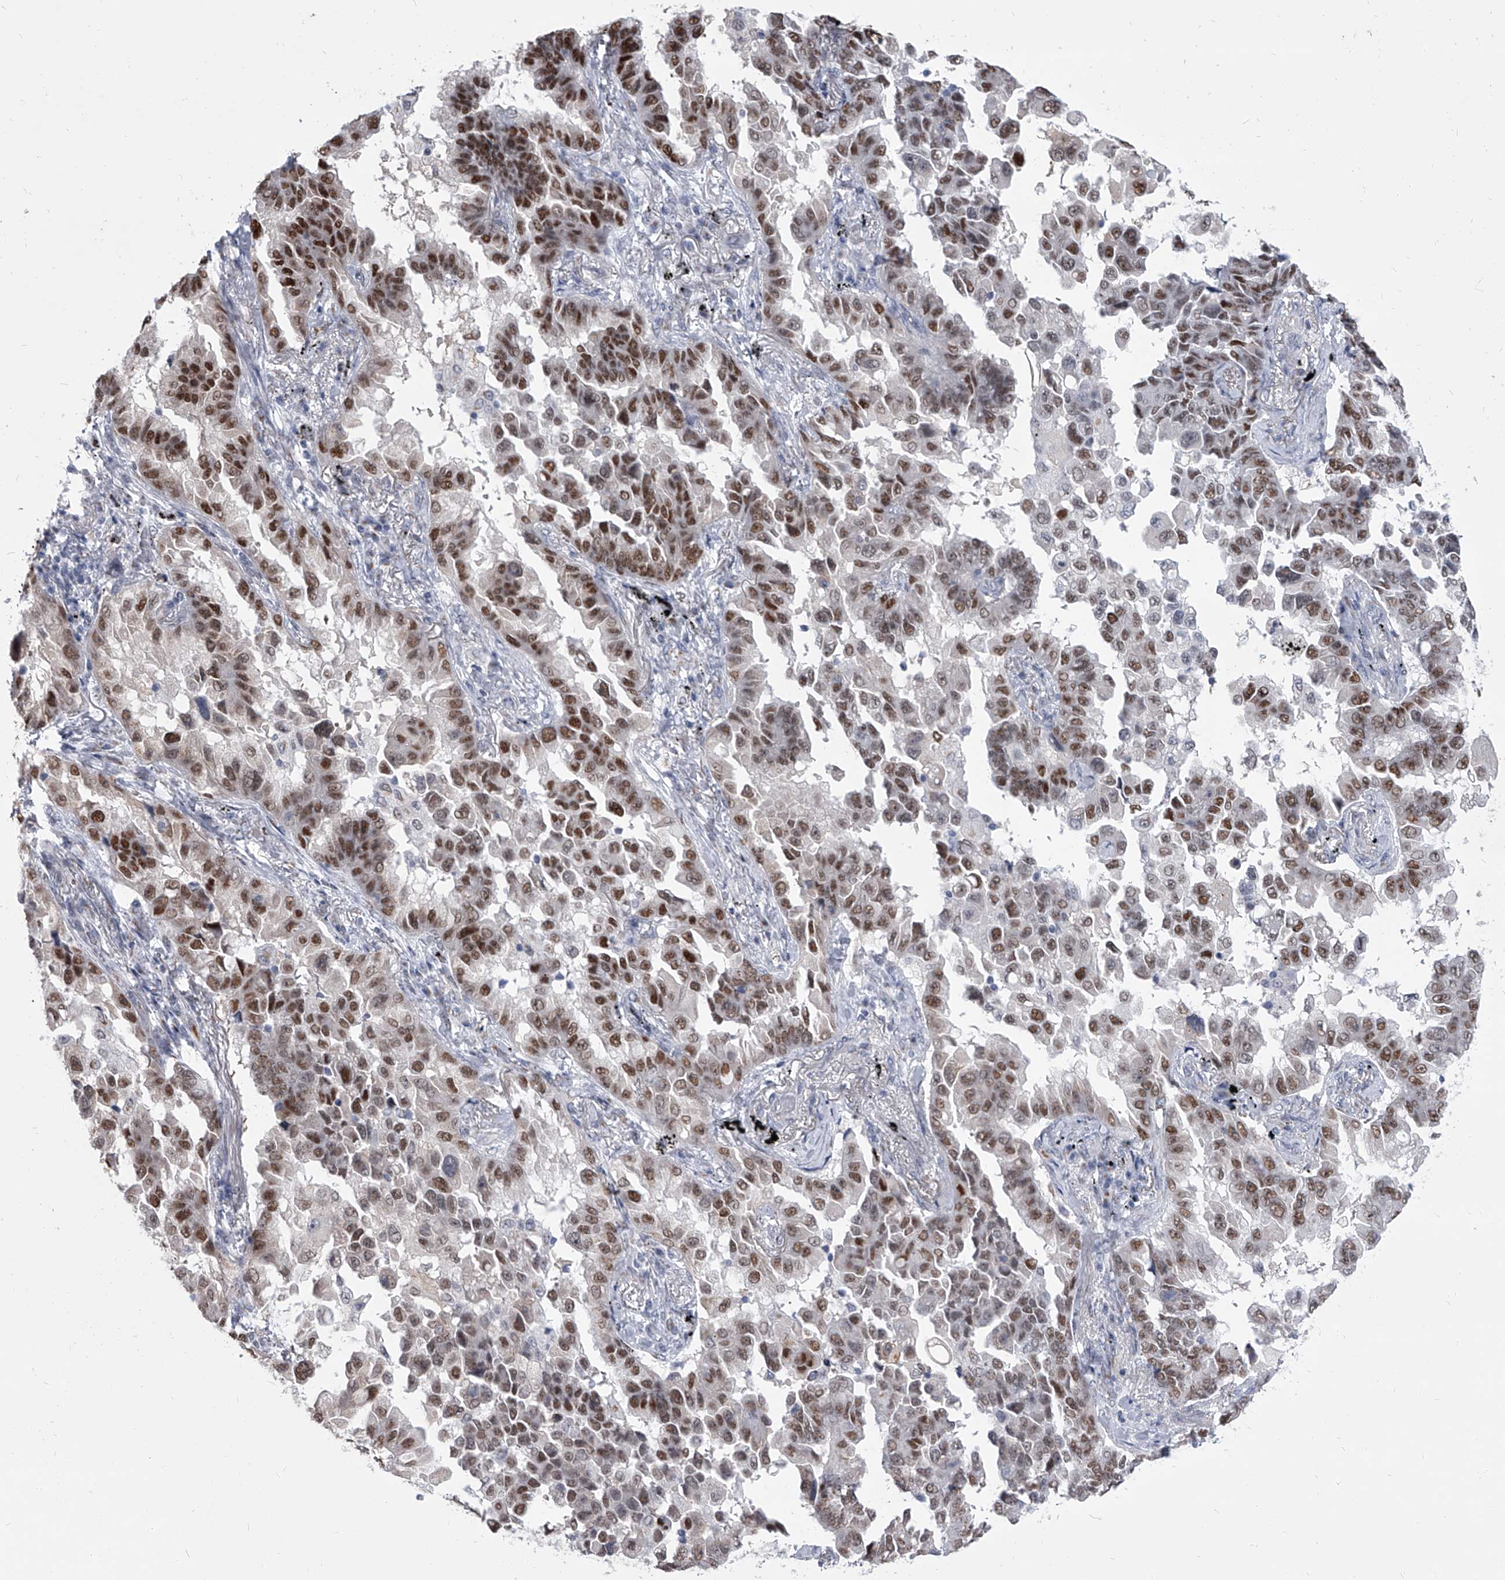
{"staining": {"intensity": "moderate", "quantity": ">75%", "location": "nuclear"}, "tissue": "lung cancer", "cell_type": "Tumor cells", "image_type": "cancer", "snomed": [{"axis": "morphology", "description": "Adenocarcinoma, NOS"}, {"axis": "topography", "description": "Lung"}], "caption": "Human lung cancer stained with a brown dye demonstrates moderate nuclear positive staining in about >75% of tumor cells.", "gene": "EVA1C", "patient": {"sex": "female", "age": 67}}